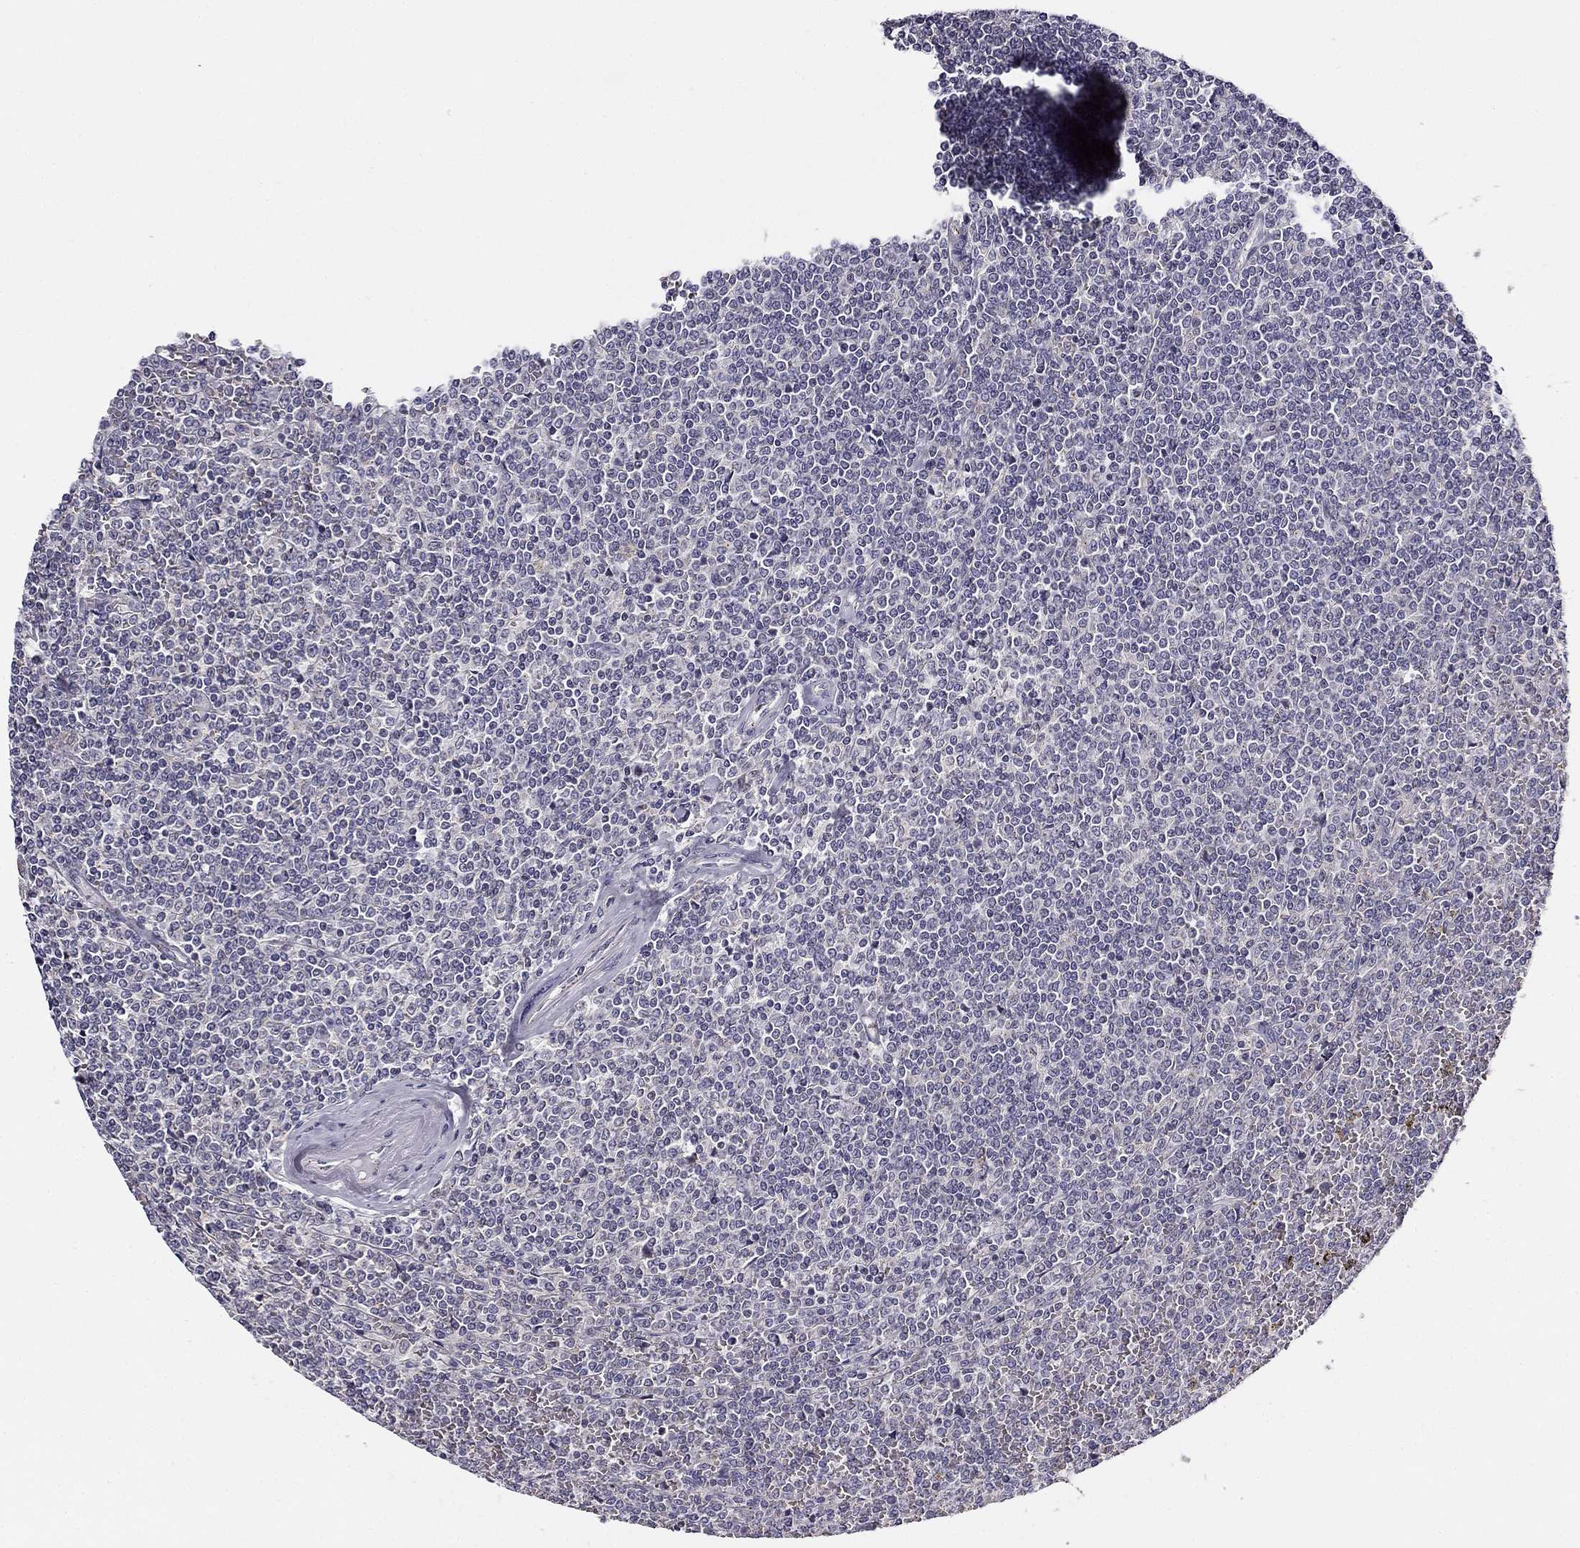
{"staining": {"intensity": "negative", "quantity": "none", "location": "none"}, "tissue": "lymphoma", "cell_type": "Tumor cells", "image_type": "cancer", "snomed": [{"axis": "morphology", "description": "Malignant lymphoma, non-Hodgkin's type, Low grade"}, {"axis": "topography", "description": "Spleen"}], "caption": "Immunohistochemical staining of lymphoma shows no significant positivity in tumor cells.", "gene": "CNR1", "patient": {"sex": "female", "age": 19}}